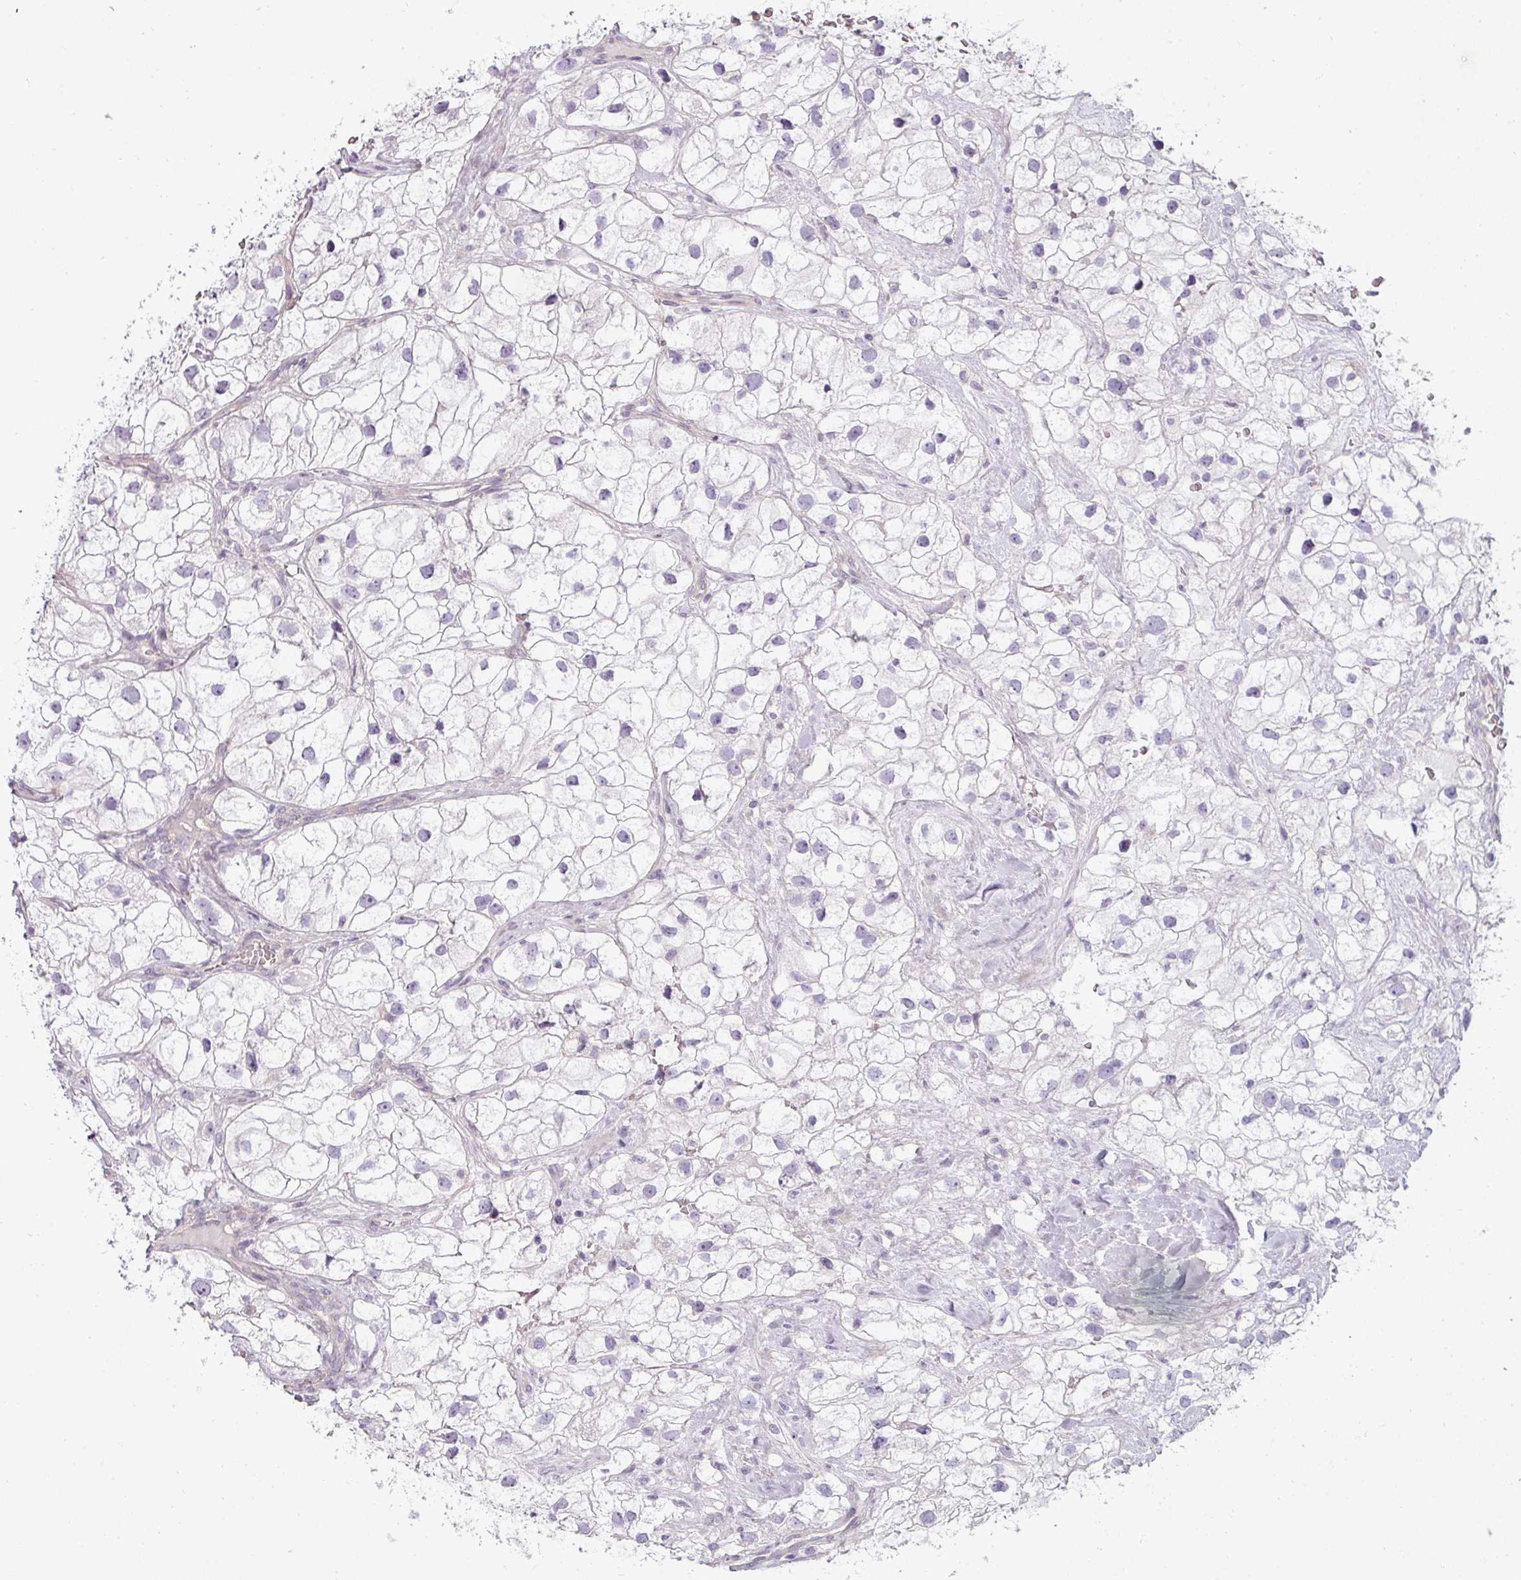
{"staining": {"intensity": "negative", "quantity": "none", "location": "none"}, "tissue": "renal cancer", "cell_type": "Tumor cells", "image_type": "cancer", "snomed": [{"axis": "morphology", "description": "Adenocarcinoma, NOS"}, {"axis": "topography", "description": "Kidney"}], "caption": "DAB (3,3'-diaminobenzidine) immunohistochemical staining of renal cancer (adenocarcinoma) displays no significant expression in tumor cells.", "gene": "ASB1", "patient": {"sex": "male", "age": 59}}